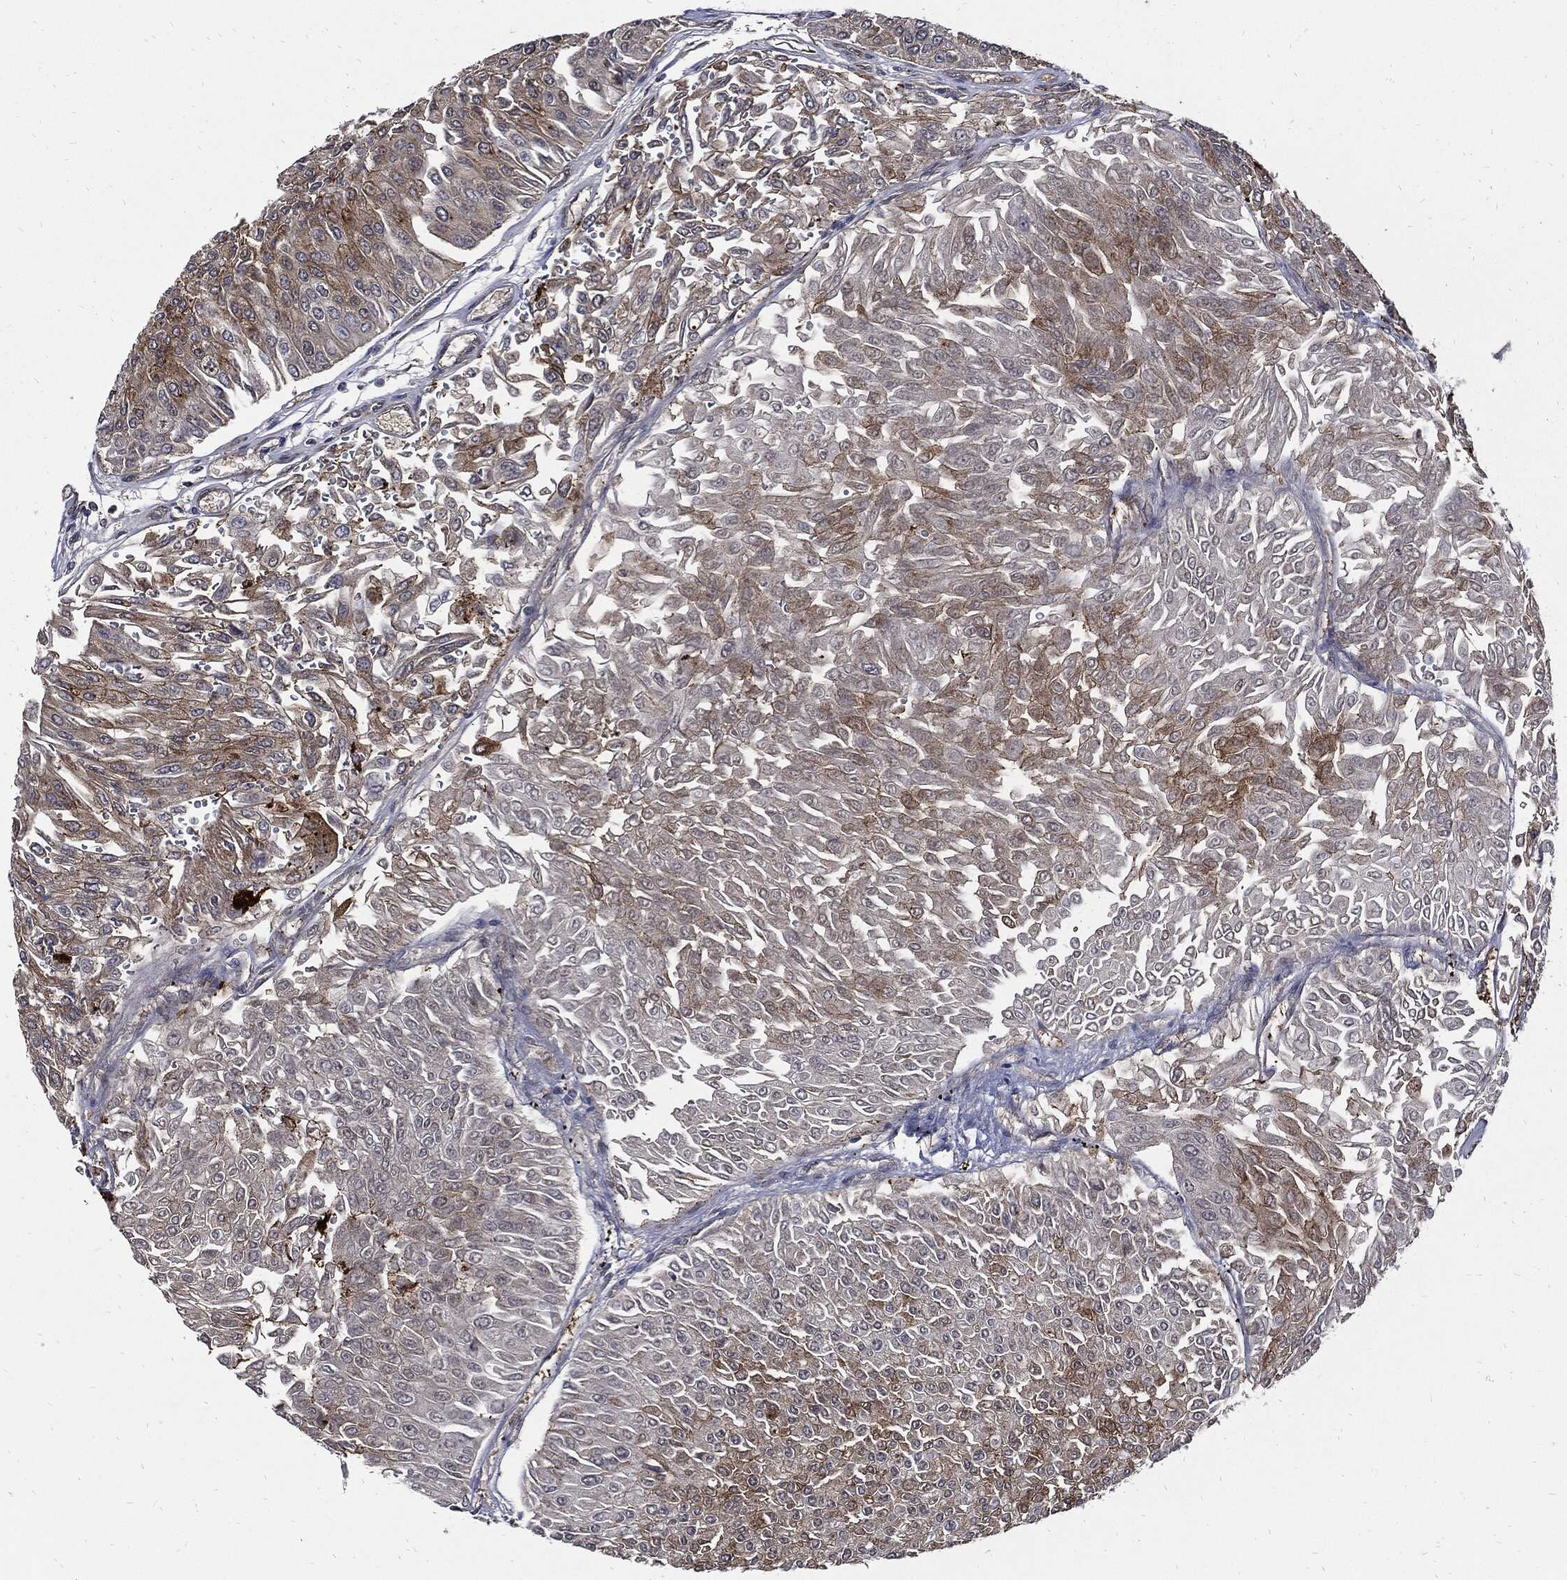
{"staining": {"intensity": "moderate", "quantity": "25%-75%", "location": "cytoplasmic/membranous"}, "tissue": "urothelial cancer", "cell_type": "Tumor cells", "image_type": "cancer", "snomed": [{"axis": "morphology", "description": "Urothelial carcinoma, Low grade"}, {"axis": "topography", "description": "Urinary bladder"}], "caption": "Immunohistochemical staining of urothelial cancer displays medium levels of moderate cytoplasmic/membranous staining in about 25%-75% of tumor cells.", "gene": "CLU", "patient": {"sex": "male", "age": 67}}